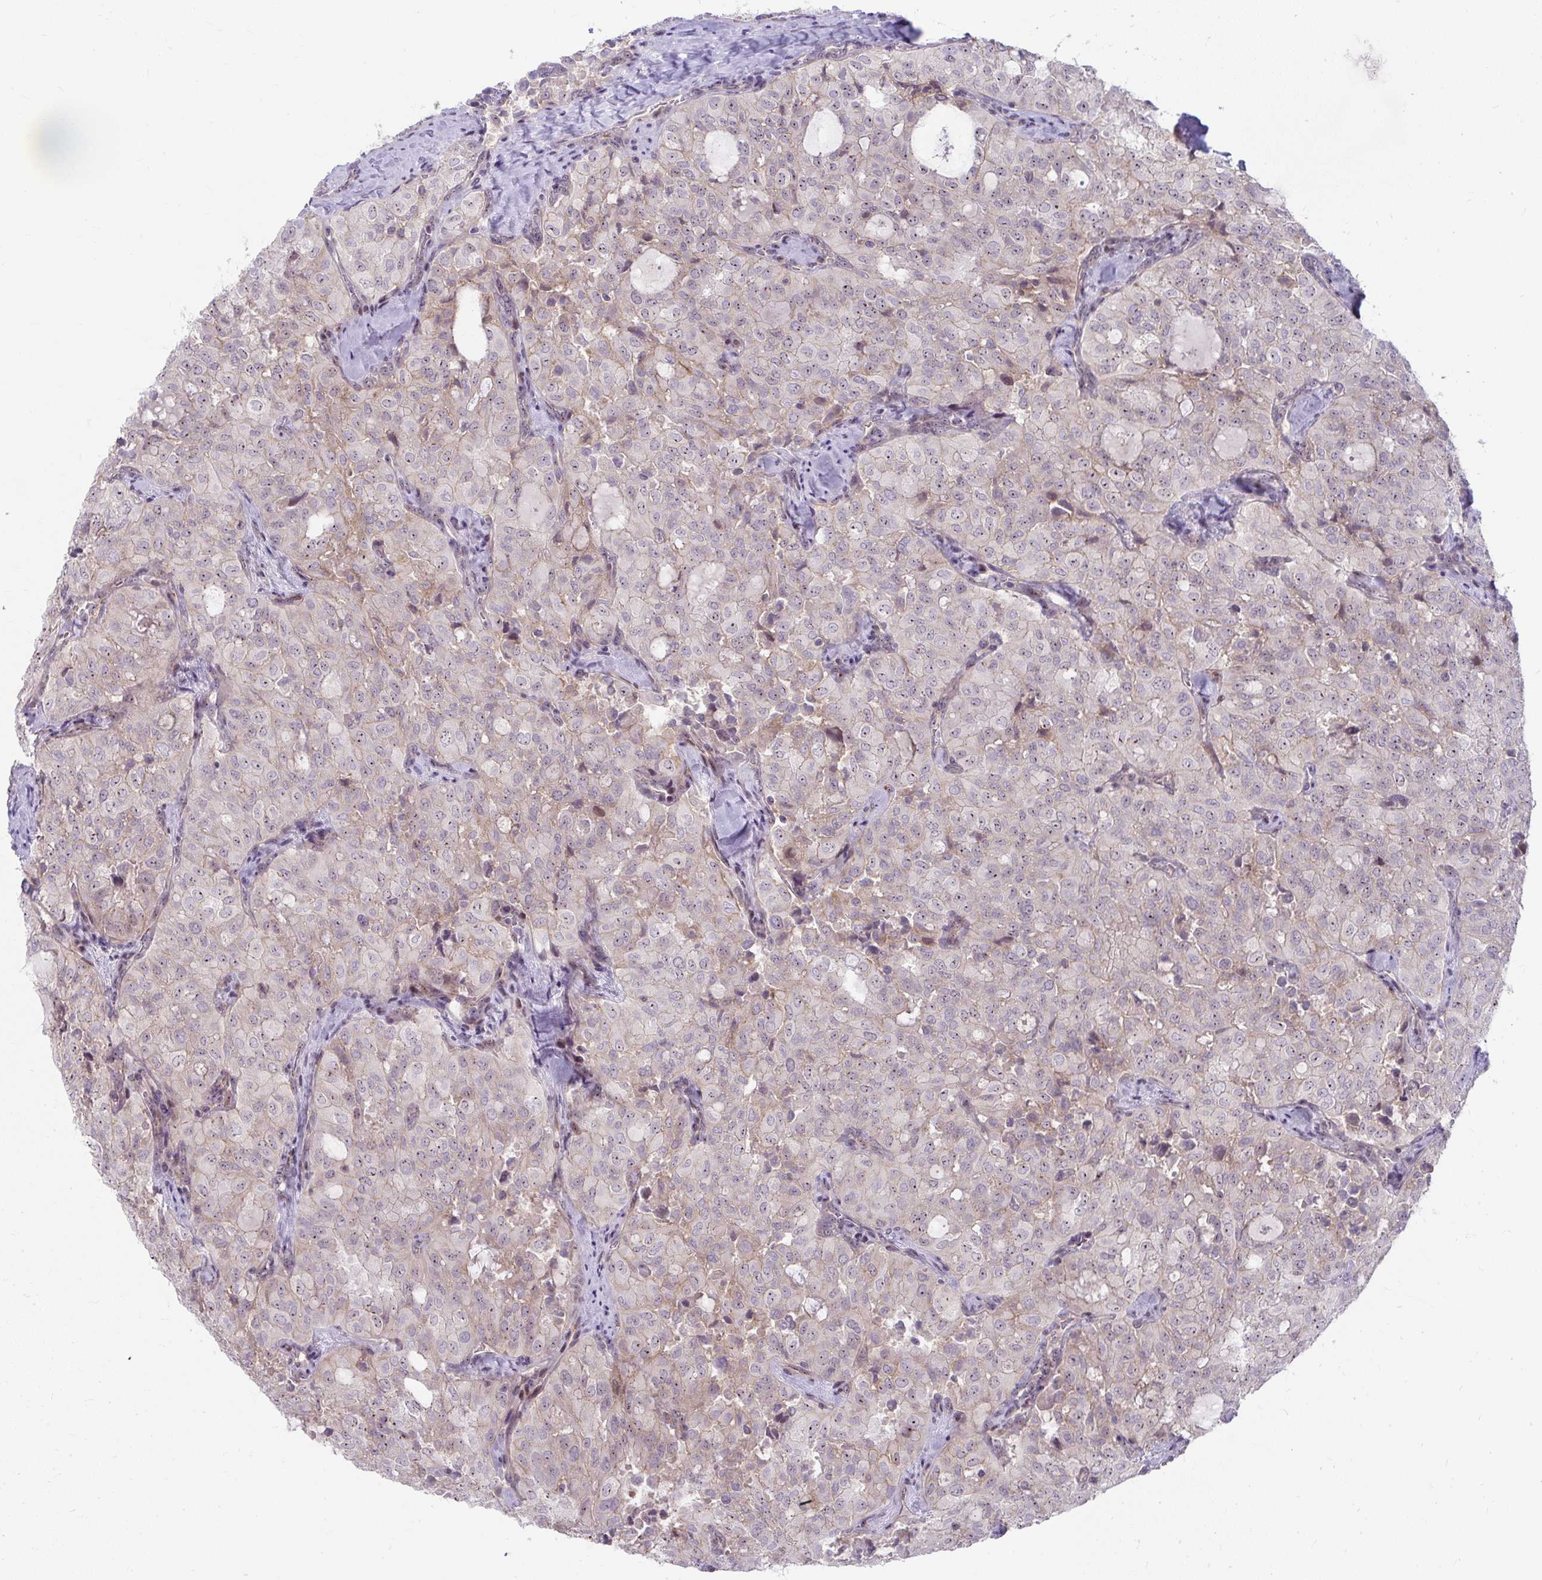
{"staining": {"intensity": "weak", "quantity": "25%-75%", "location": "nuclear"}, "tissue": "thyroid cancer", "cell_type": "Tumor cells", "image_type": "cancer", "snomed": [{"axis": "morphology", "description": "Follicular adenoma carcinoma, NOS"}, {"axis": "topography", "description": "Thyroid gland"}], "caption": "Follicular adenoma carcinoma (thyroid) stained for a protein (brown) exhibits weak nuclear positive positivity in approximately 25%-75% of tumor cells.", "gene": "MUS81", "patient": {"sex": "male", "age": 75}}